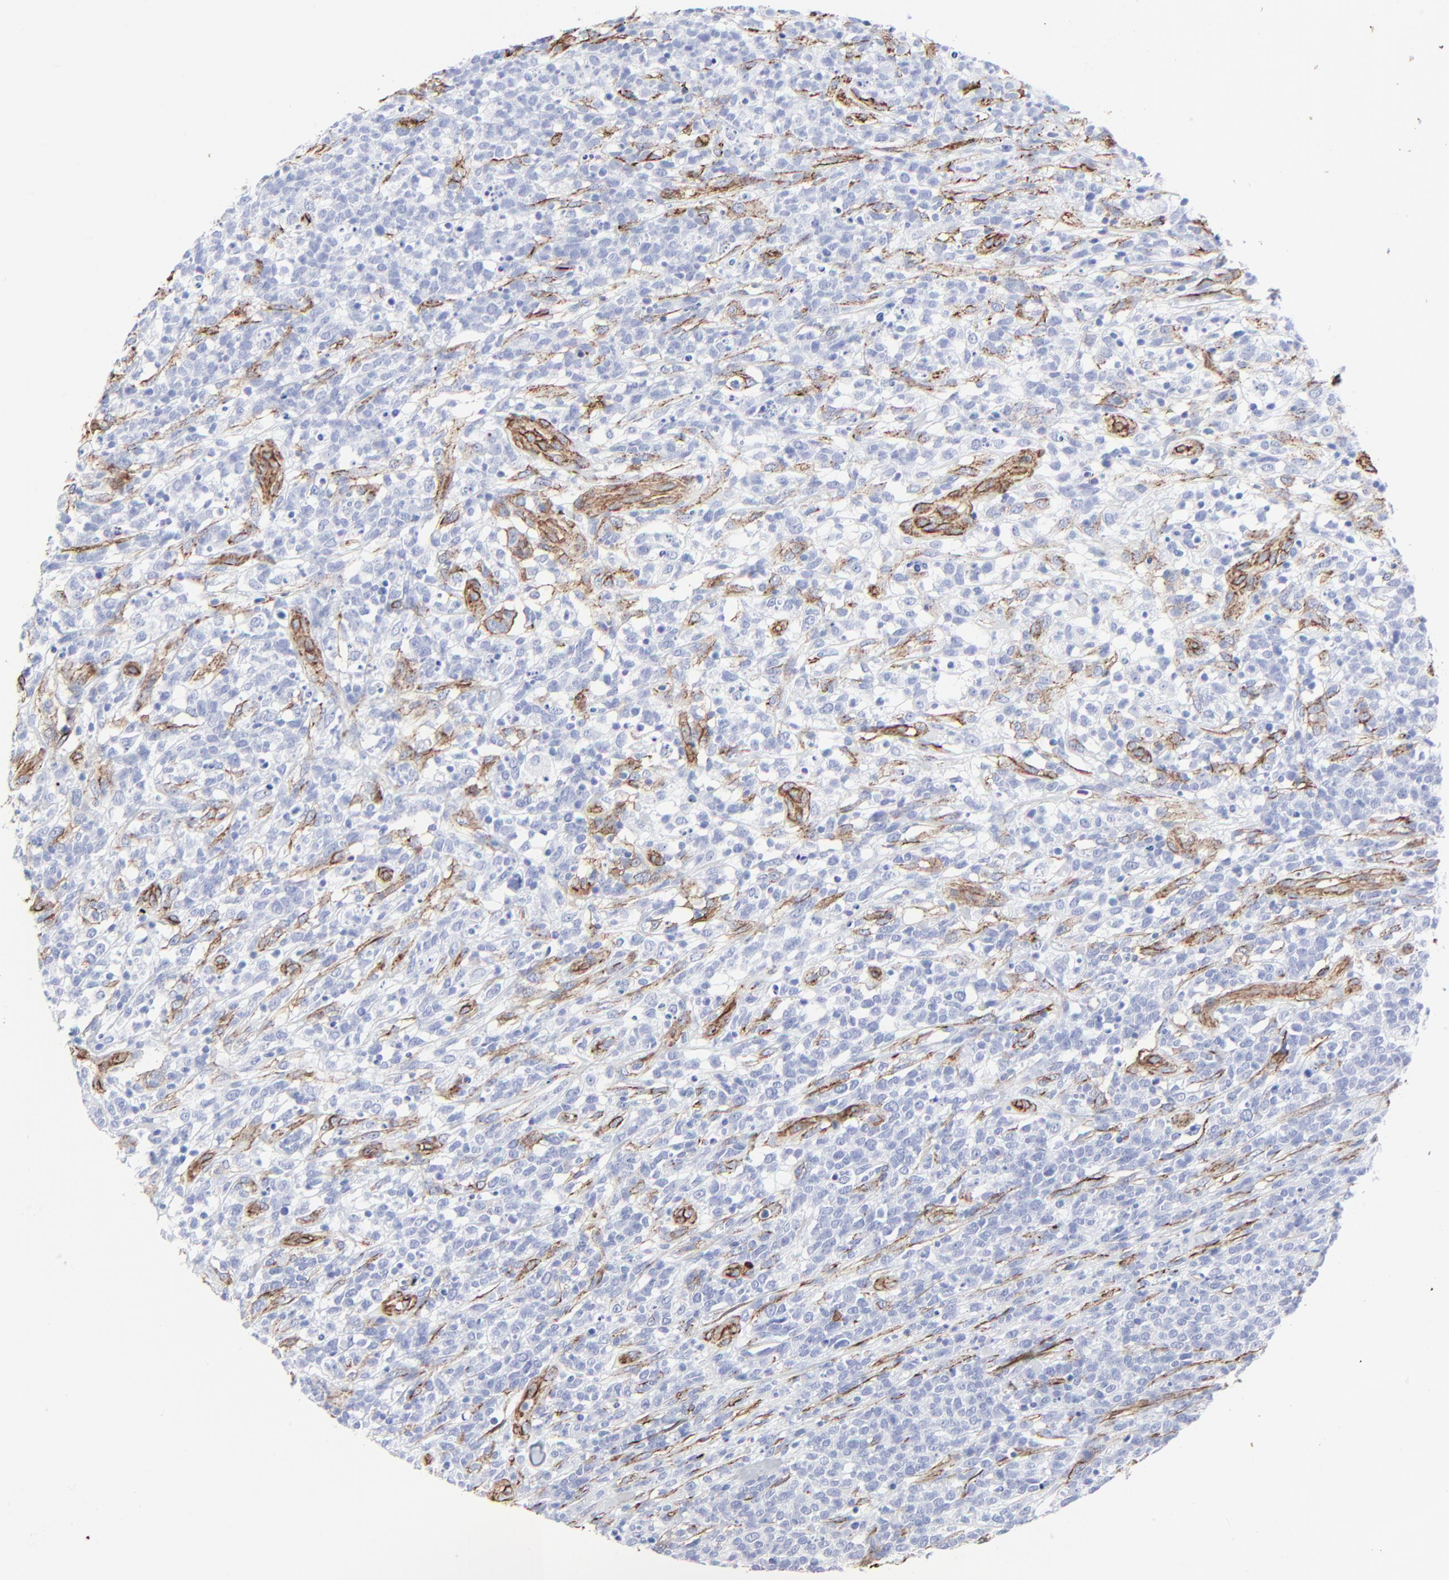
{"staining": {"intensity": "negative", "quantity": "none", "location": "none"}, "tissue": "lymphoma", "cell_type": "Tumor cells", "image_type": "cancer", "snomed": [{"axis": "morphology", "description": "Malignant lymphoma, non-Hodgkin's type, High grade"}, {"axis": "topography", "description": "Lymph node"}], "caption": "A high-resolution image shows IHC staining of high-grade malignant lymphoma, non-Hodgkin's type, which displays no significant staining in tumor cells. (DAB (3,3'-diaminobenzidine) immunohistochemistry (IHC) with hematoxylin counter stain).", "gene": "CAV1", "patient": {"sex": "female", "age": 73}}